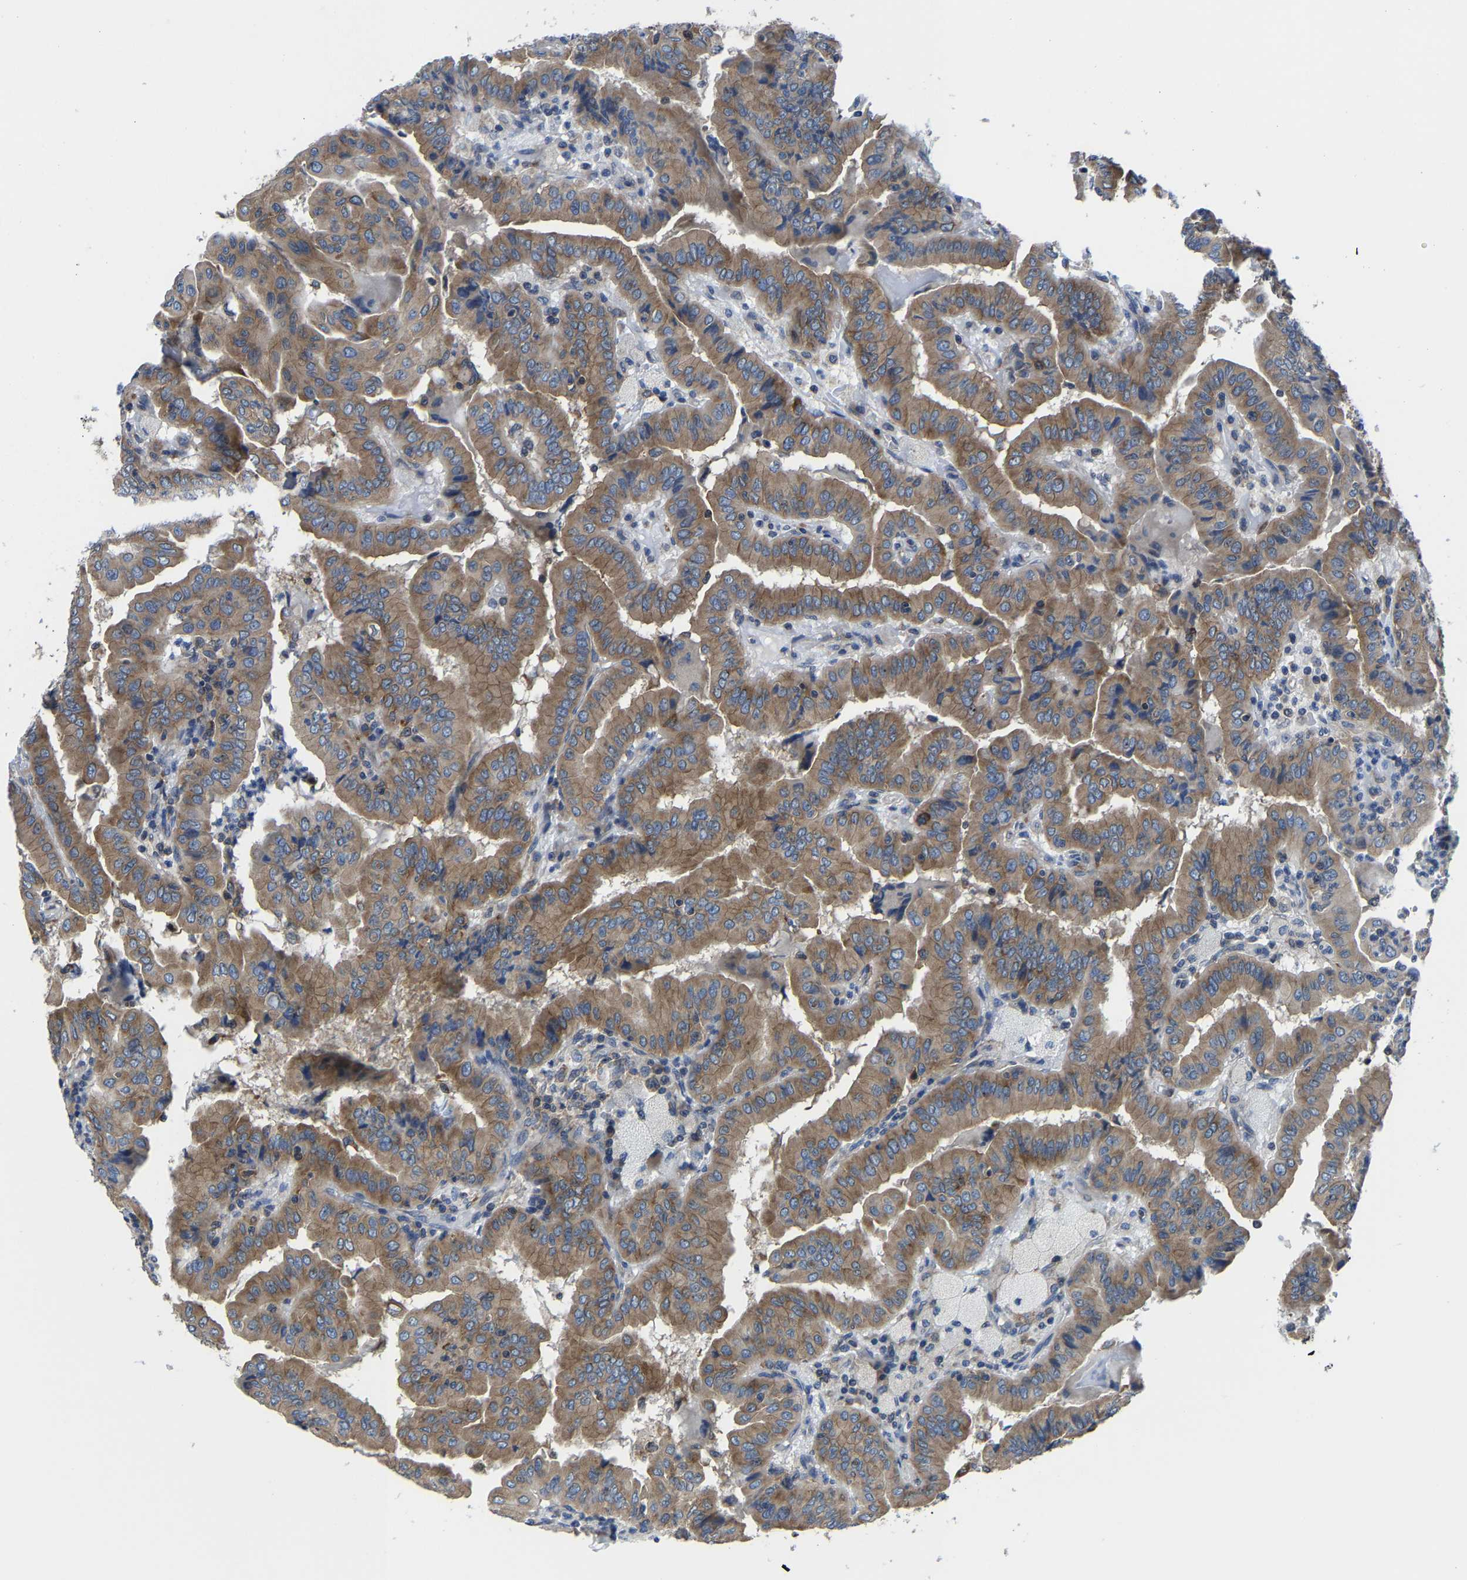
{"staining": {"intensity": "moderate", "quantity": ">75%", "location": "cytoplasmic/membranous"}, "tissue": "thyroid cancer", "cell_type": "Tumor cells", "image_type": "cancer", "snomed": [{"axis": "morphology", "description": "Papillary adenocarcinoma, NOS"}, {"axis": "topography", "description": "Thyroid gland"}], "caption": "Brown immunohistochemical staining in human thyroid papillary adenocarcinoma demonstrates moderate cytoplasmic/membranous expression in approximately >75% of tumor cells.", "gene": "G3BP2", "patient": {"sex": "male", "age": 33}}